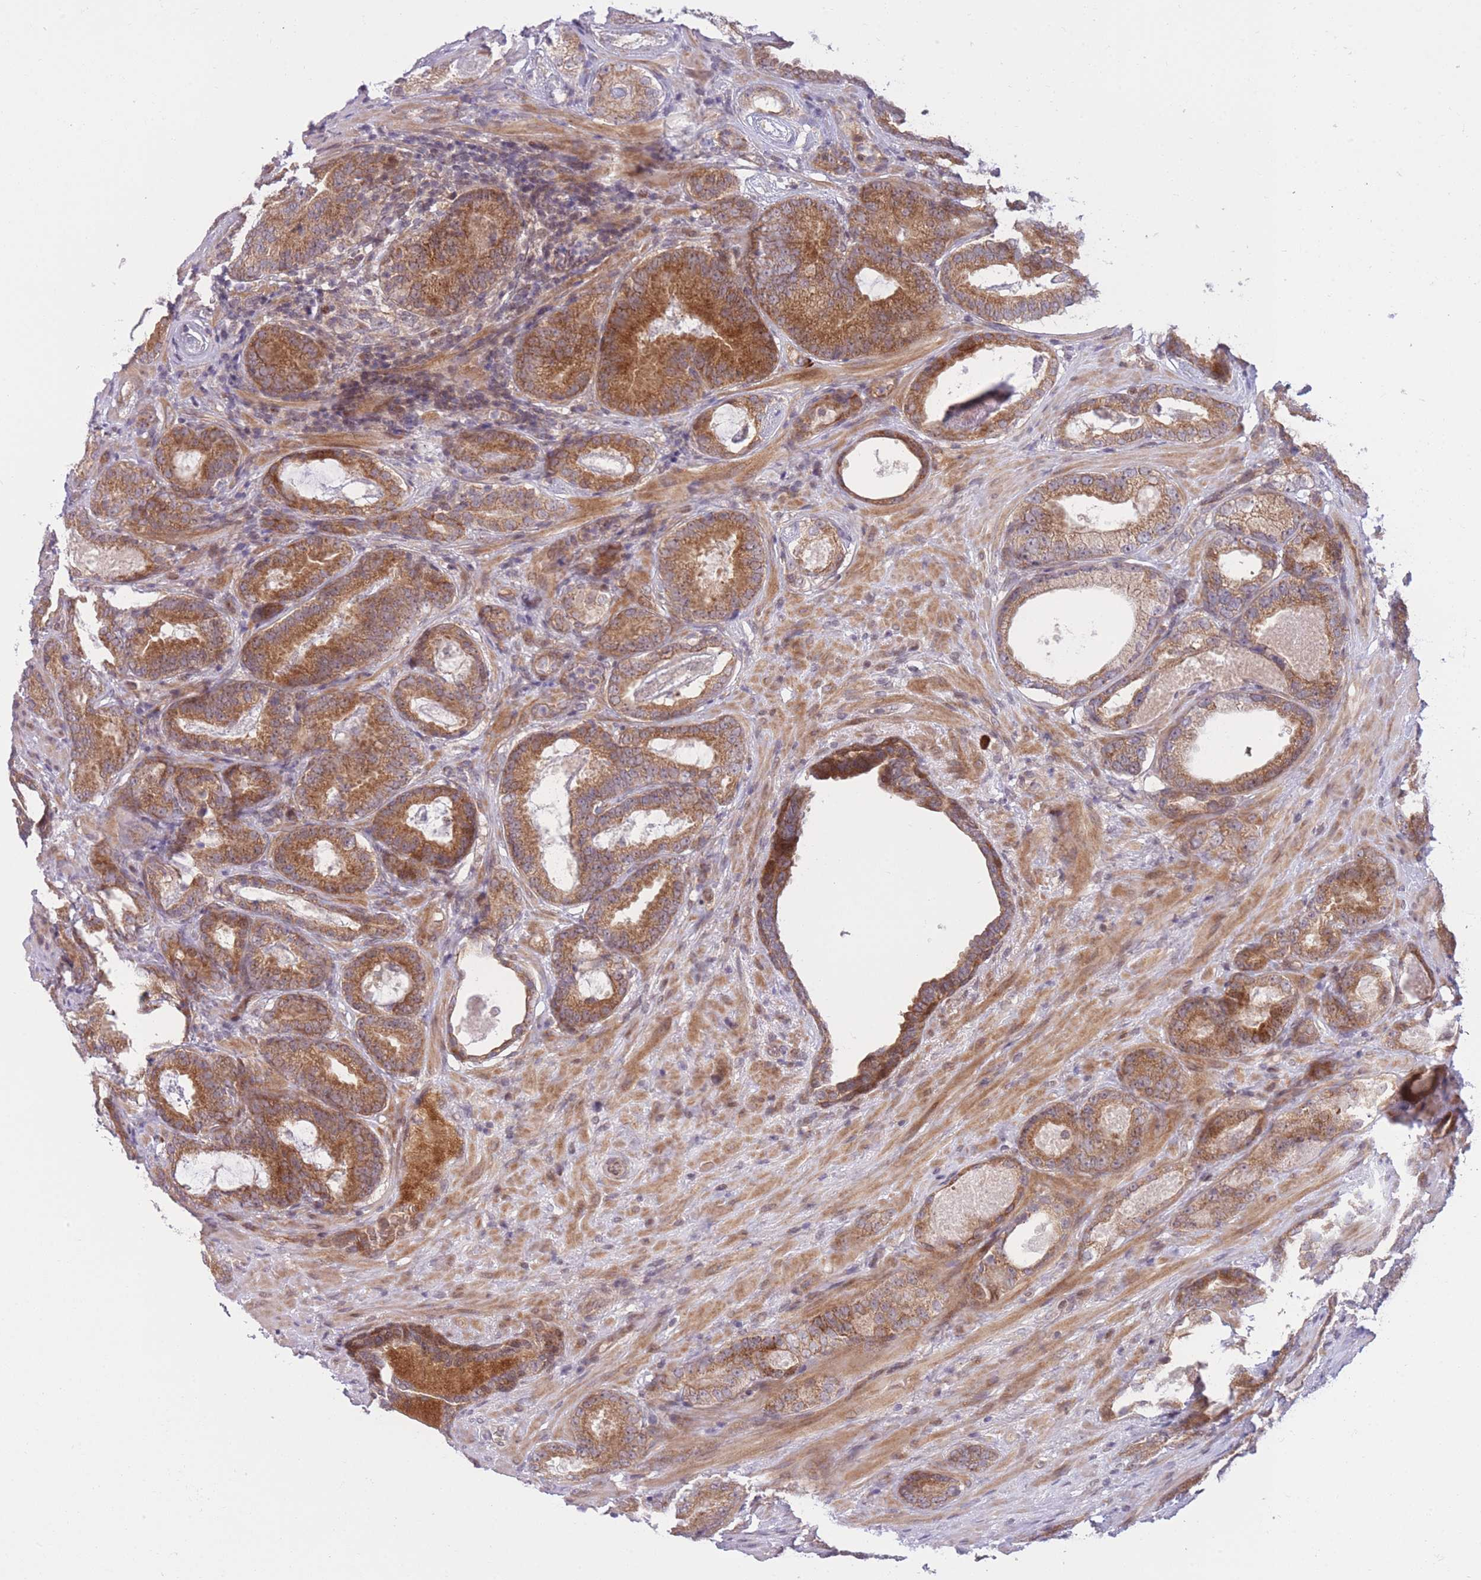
{"staining": {"intensity": "strong", "quantity": ">75%", "location": "cytoplasmic/membranous,nuclear"}, "tissue": "prostate cancer", "cell_type": "Tumor cells", "image_type": "cancer", "snomed": [{"axis": "morphology", "description": "Adenocarcinoma, High grade"}, {"axis": "topography", "description": "Prostate"}], "caption": "Immunohistochemical staining of human prostate adenocarcinoma (high-grade) displays high levels of strong cytoplasmic/membranous and nuclear protein positivity in approximately >75% of tumor cells.", "gene": "CDC25B", "patient": {"sex": "male", "age": 66}}